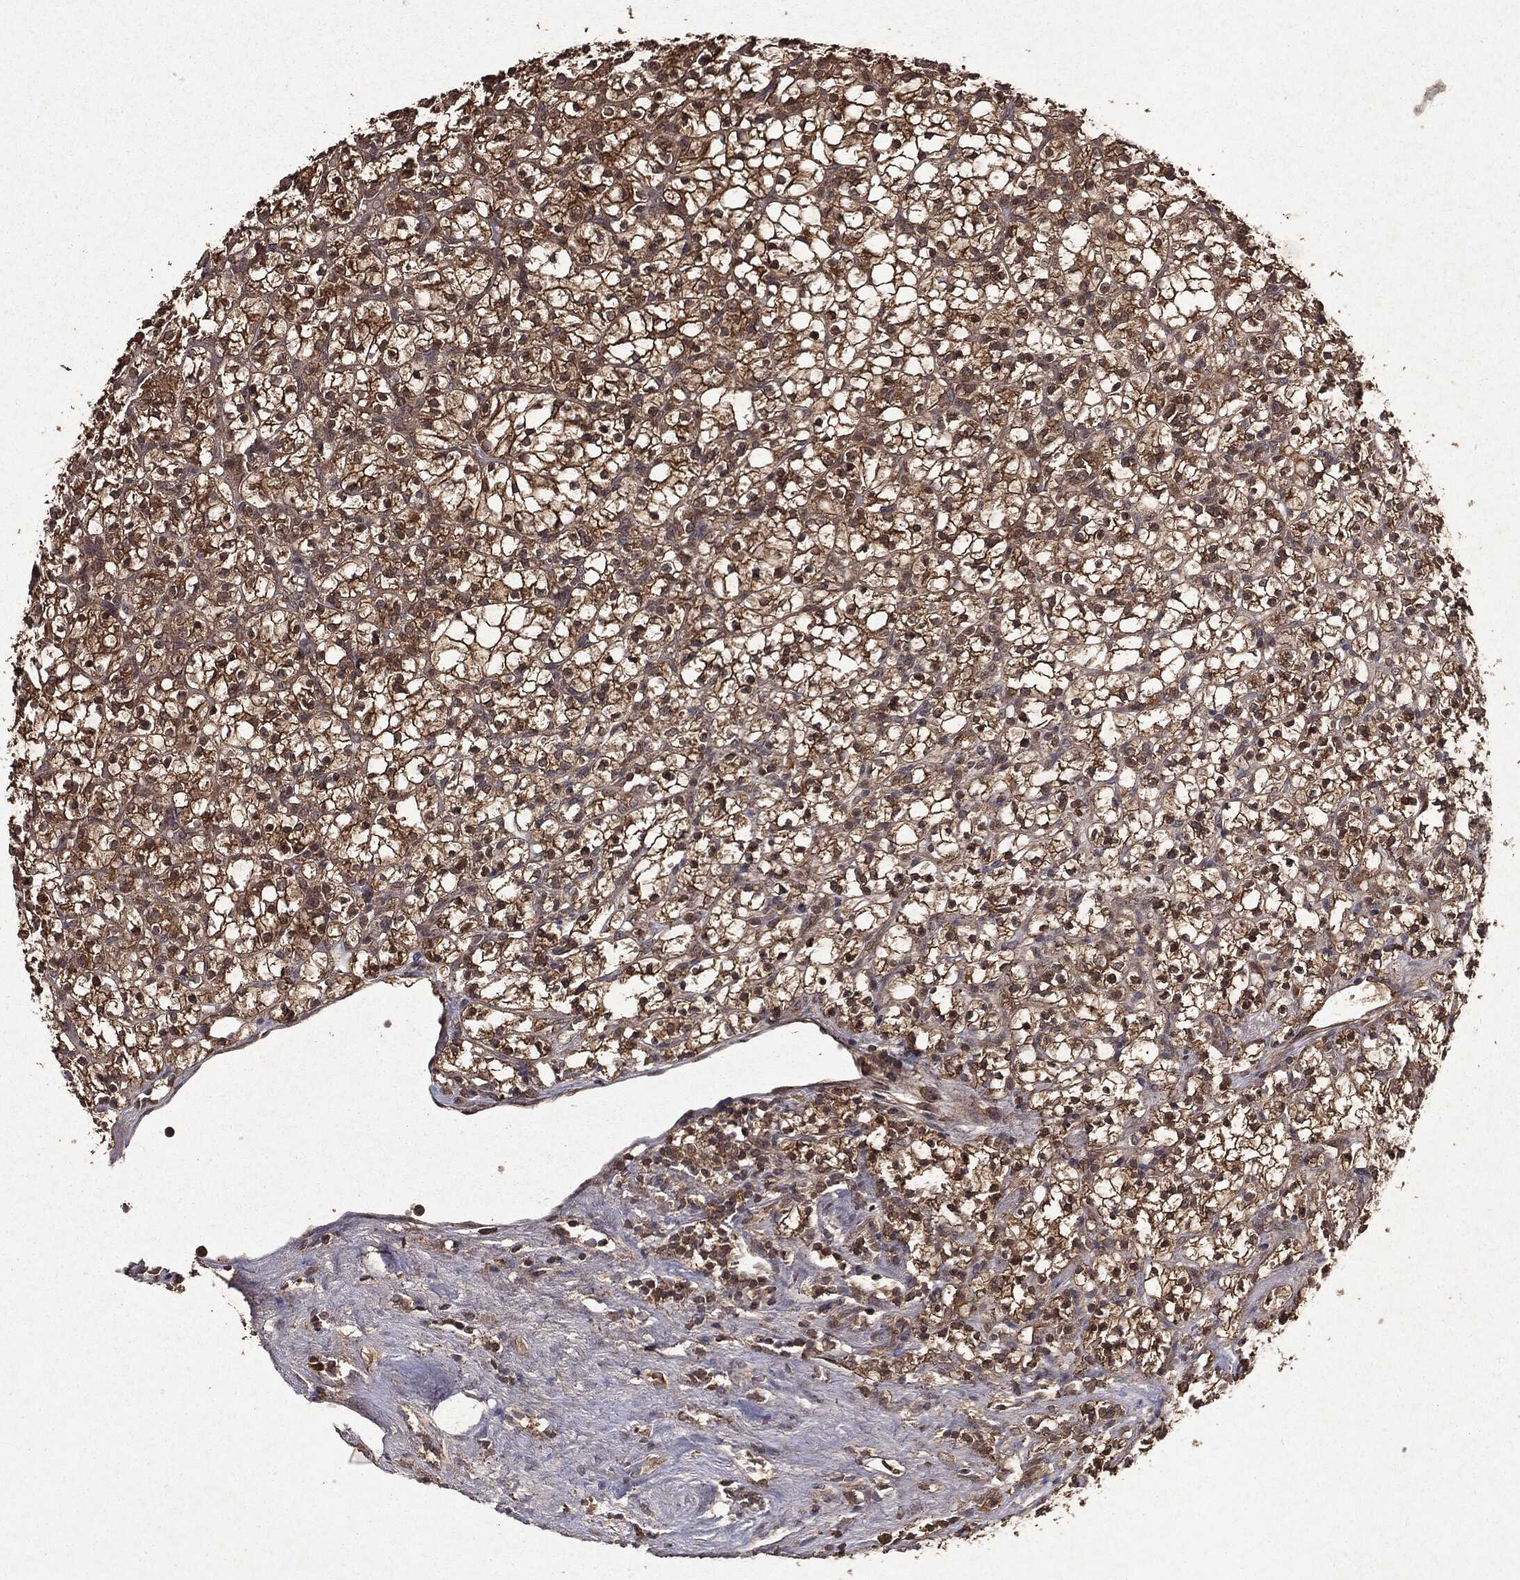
{"staining": {"intensity": "moderate", "quantity": ">75%", "location": "cytoplasmic/membranous"}, "tissue": "renal cancer", "cell_type": "Tumor cells", "image_type": "cancer", "snomed": [{"axis": "morphology", "description": "Adenocarcinoma, NOS"}, {"axis": "topography", "description": "Kidney"}], "caption": "High-magnification brightfield microscopy of renal adenocarcinoma stained with DAB (brown) and counterstained with hematoxylin (blue). tumor cells exhibit moderate cytoplasmic/membranous positivity is seen in approximately>75% of cells. The staining is performed using DAB (3,3'-diaminobenzidine) brown chromogen to label protein expression. The nuclei are counter-stained blue using hematoxylin.", "gene": "MTOR", "patient": {"sex": "female", "age": 89}}